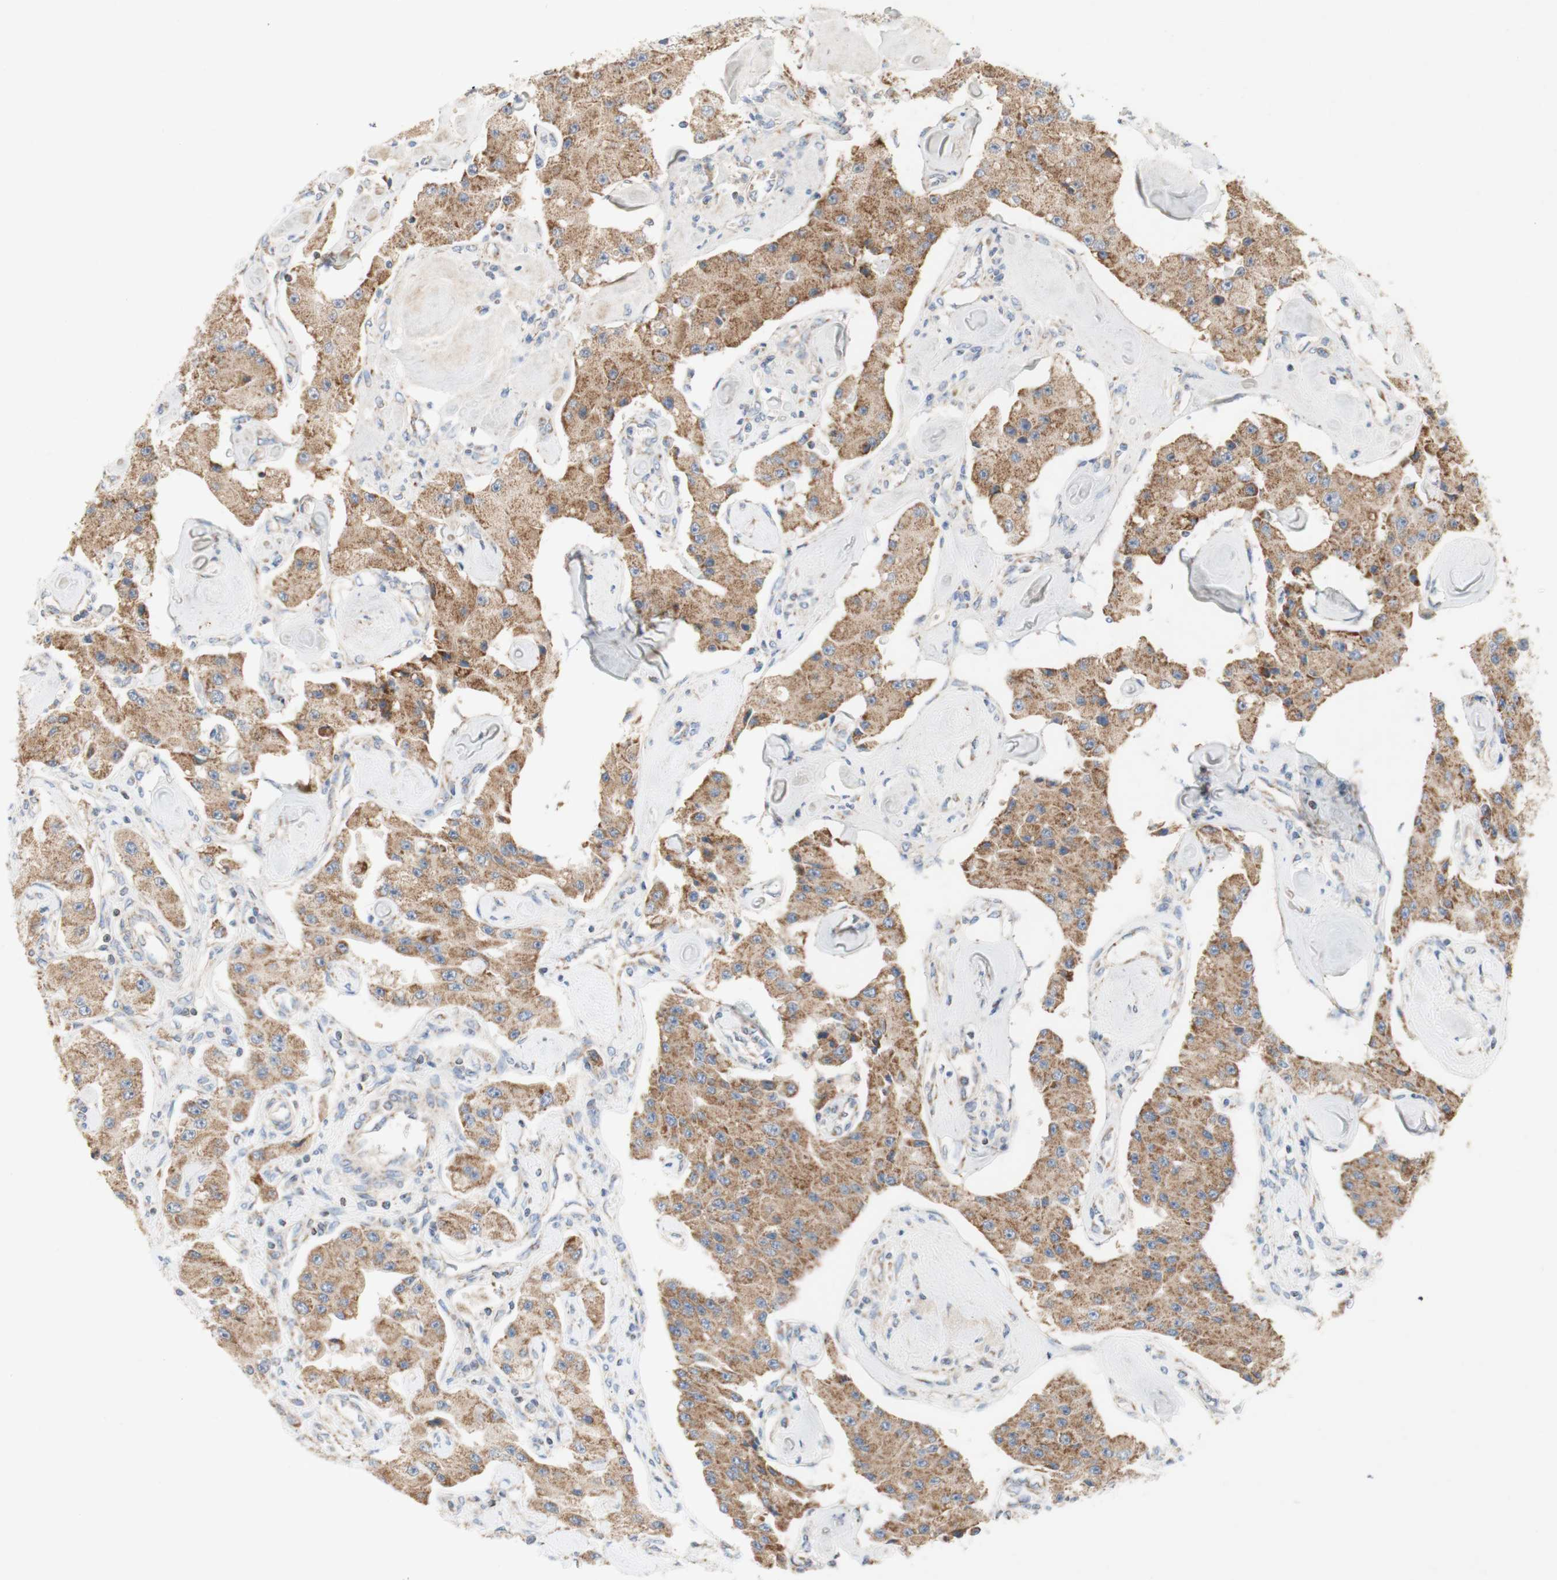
{"staining": {"intensity": "moderate", "quantity": ">75%", "location": "cytoplasmic/membranous"}, "tissue": "carcinoid", "cell_type": "Tumor cells", "image_type": "cancer", "snomed": [{"axis": "morphology", "description": "Carcinoid, malignant, NOS"}, {"axis": "topography", "description": "Pancreas"}], "caption": "An IHC micrograph of tumor tissue is shown. Protein staining in brown shows moderate cytoplasmic/membranous positivity in malignant carcinoid within tumor cells.", "gene": "SDHB", "patient": {"sex": "male", "age": 41}}